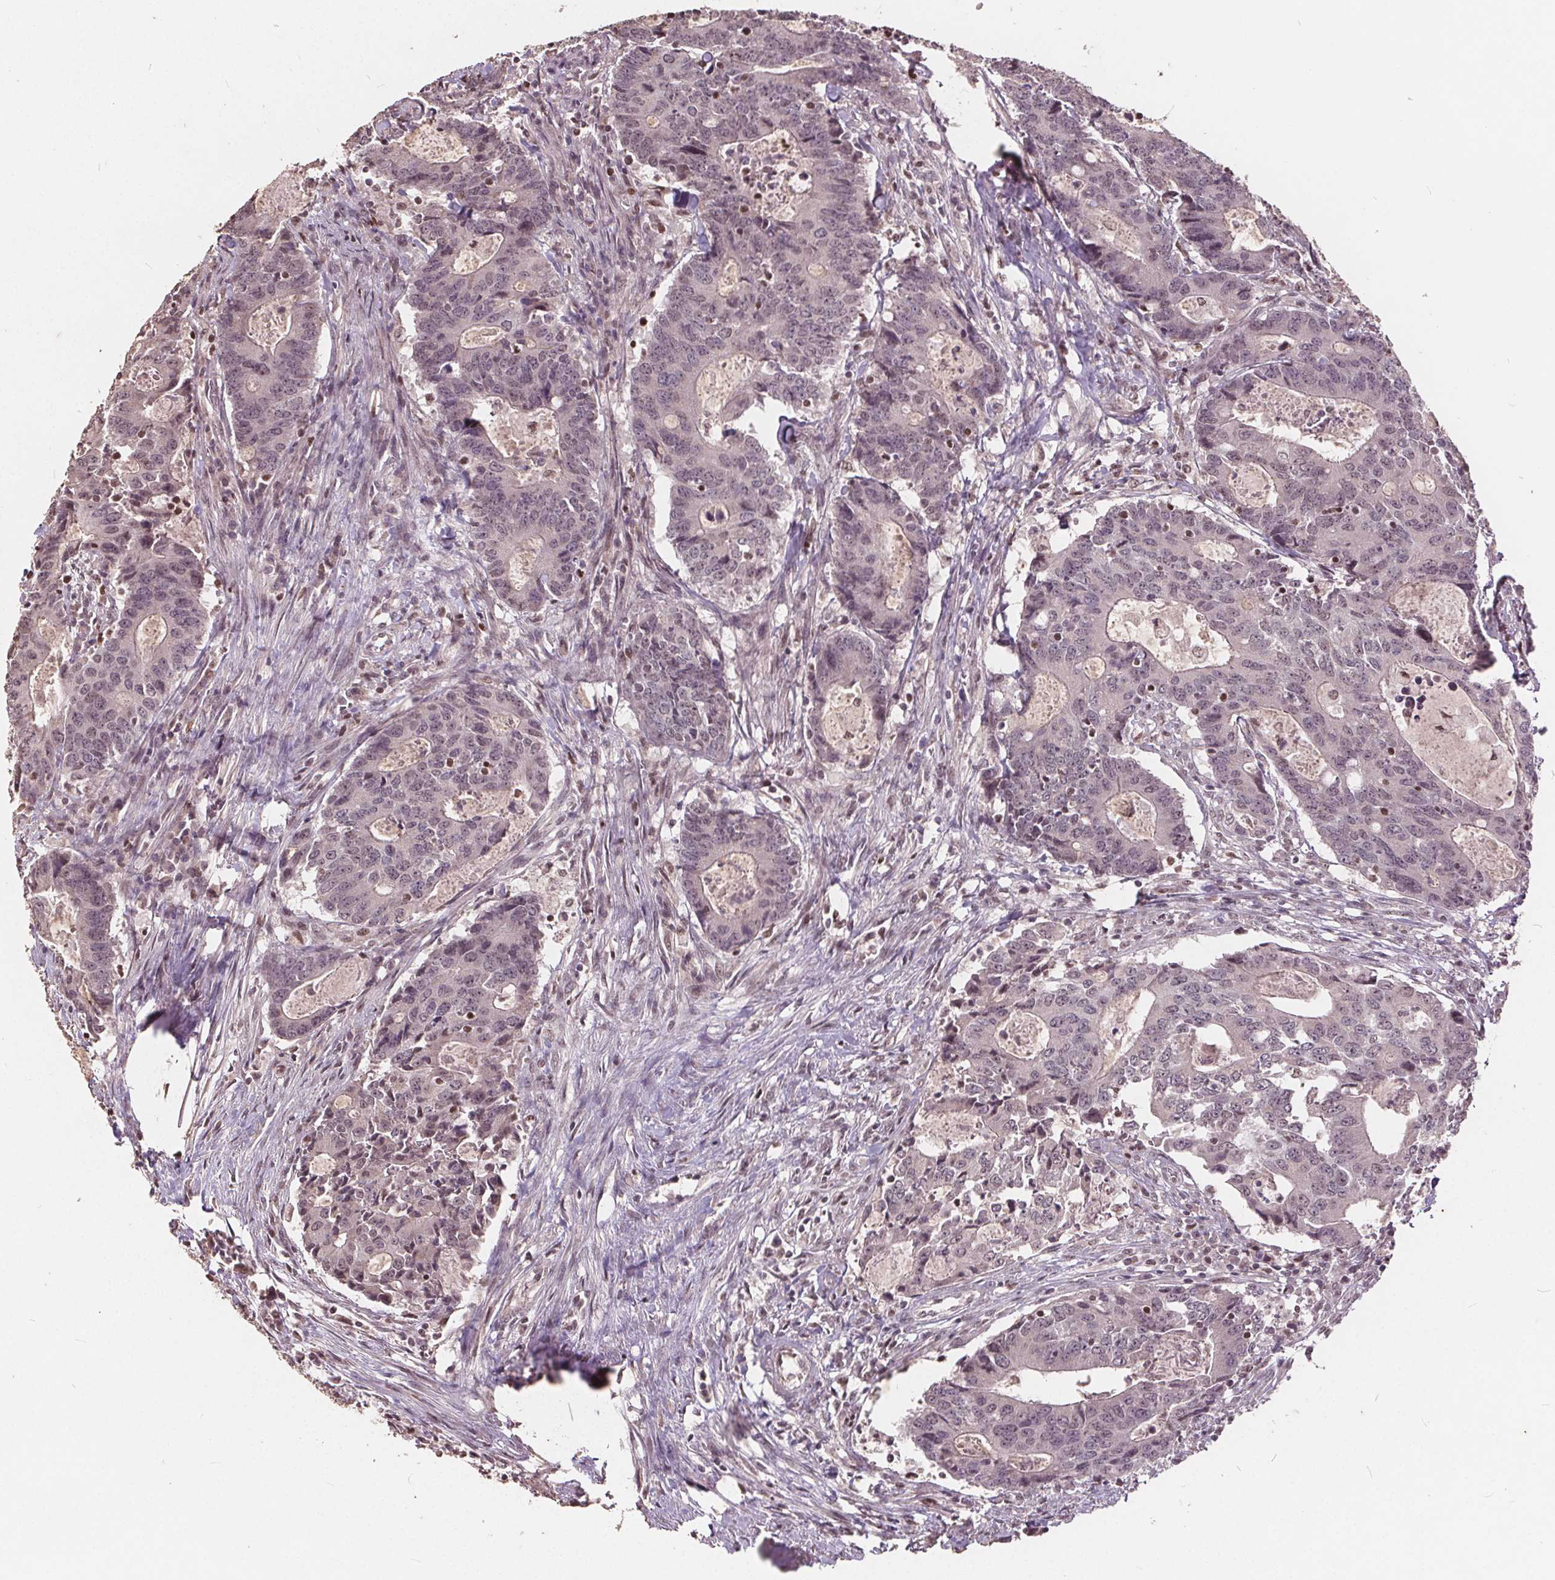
{"staining": {"intensity": "moderate", "quantity": "<25%", "location": "nuclear"}, "tissue": "colorectal cancer", "cell_type": "Tumor cells", "image_type": "cancer", "snomed": [{"axis": "morphology", "description": "Adenocarcinoma, NOS"}, {"axis": "topography", "description": "Colon"}], "caption": "Moderate nuclear protein expression is present in approximately <25% of tumor cells in colorectal adenocarcinoma.", "gene": "DNMT3B", "patient": {"sex": "male", "age": 67}}